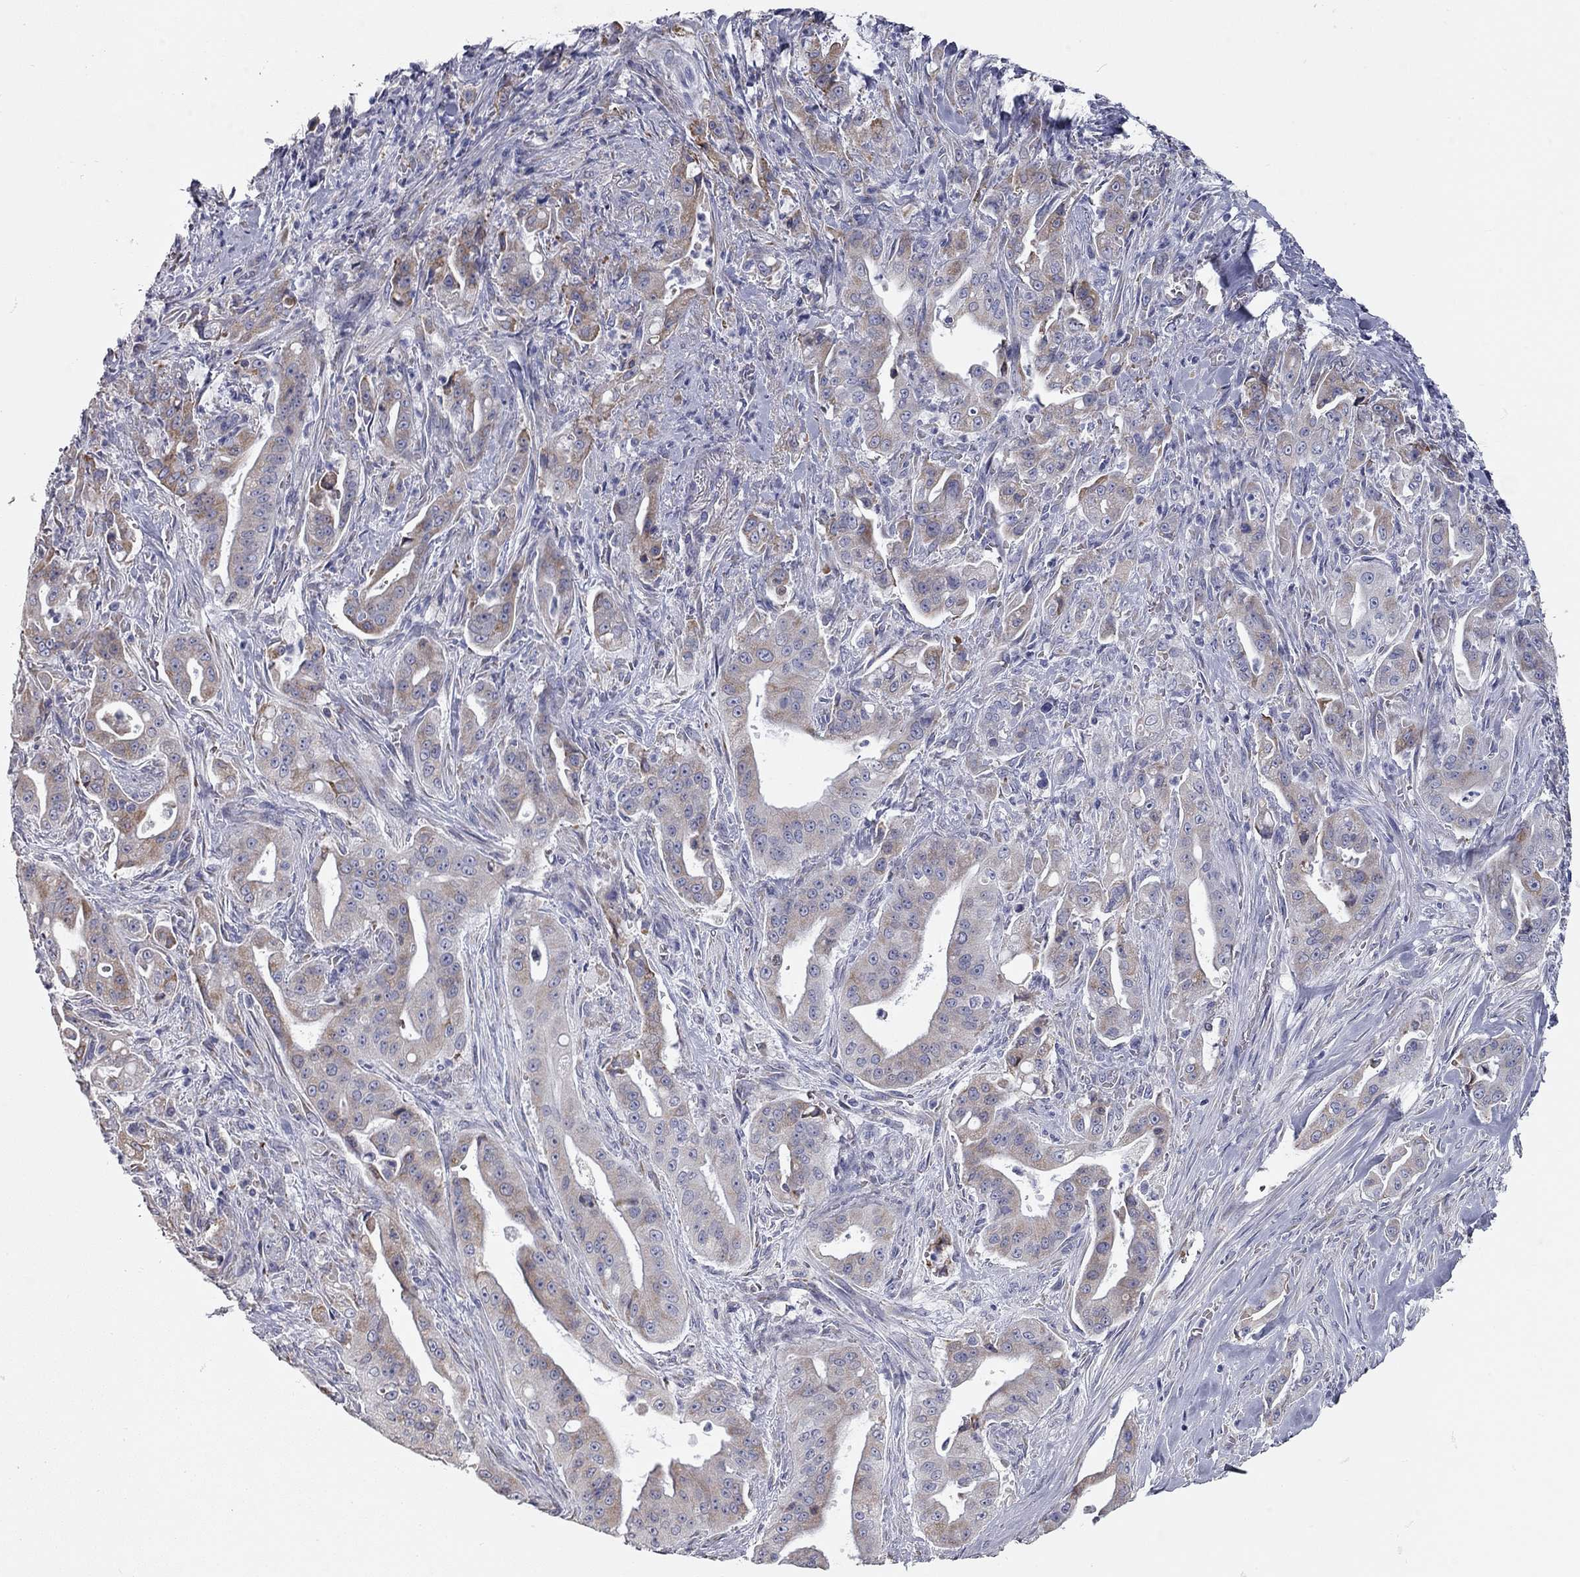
{"staining": {"intensity": "moderate", "quantity": "25%-75%", "location": "cytoplasmic/membranous"}, "tissue": "pancreatic cancer", "cell_type": "Tumor cells", "image_type": "cancer", "snomed": [{"axis": "morphology", "description": "Normal tissue, NOS"}, {"axis": "morphology", "description": "Inflammation, NOS"}, {"axis": "morphology", "description": "Adenocarcinoma, NOS"}, {"axis": "topography", "description": "Pancreas"}], "caption": "Adenocarcinoma (pancreatic) stained with DAB immunohistochemistry reveals medium levels of moderate cytoplasmic/membranous expression in approximately 25%-75% of tumor cells.", "gene": "XAGE2", "patient": {"sex": "male", "age": 57}}